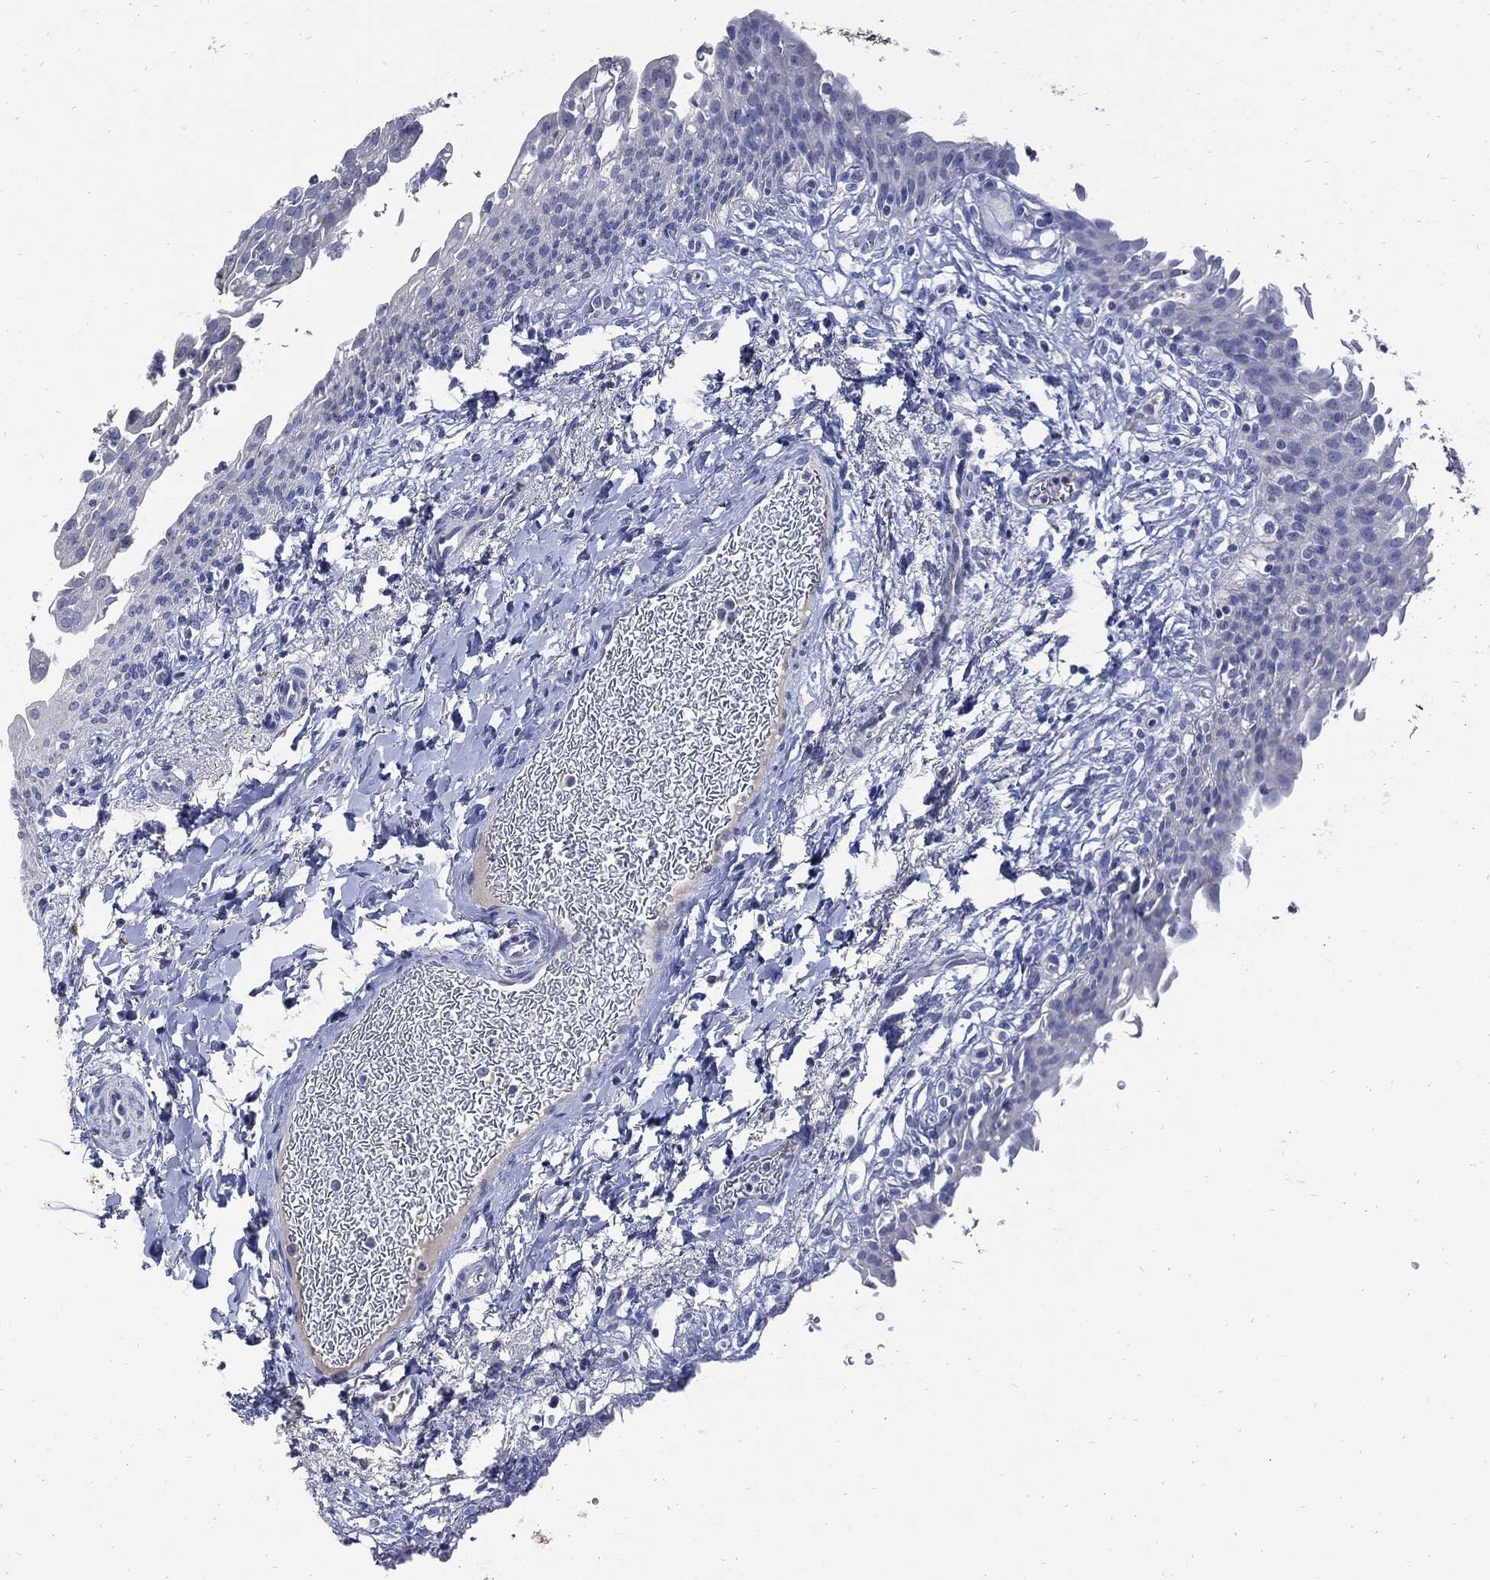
{"staining": {"intensity": "negative", "quantity": "none", "location": "none"}, "tissue": "urinary bladder", "cell_type": "Urothelial cells", "image_type": "normal", "snomed": [{"axis": "morphology", "description": "Normal tissue, NOS"}, {"axis": "topography", "description": "Urinary bladder"}], "caption": "IHC of unremarkable urinary bladder reveals no positivity in urothelial cells. (DAB (3,3'-diaminobenzidine) immunohistochemistry visualized using brightfield microscopy, high magnification).", "gene": "CPE", "patient": {"sex": "female", "age": 60}}